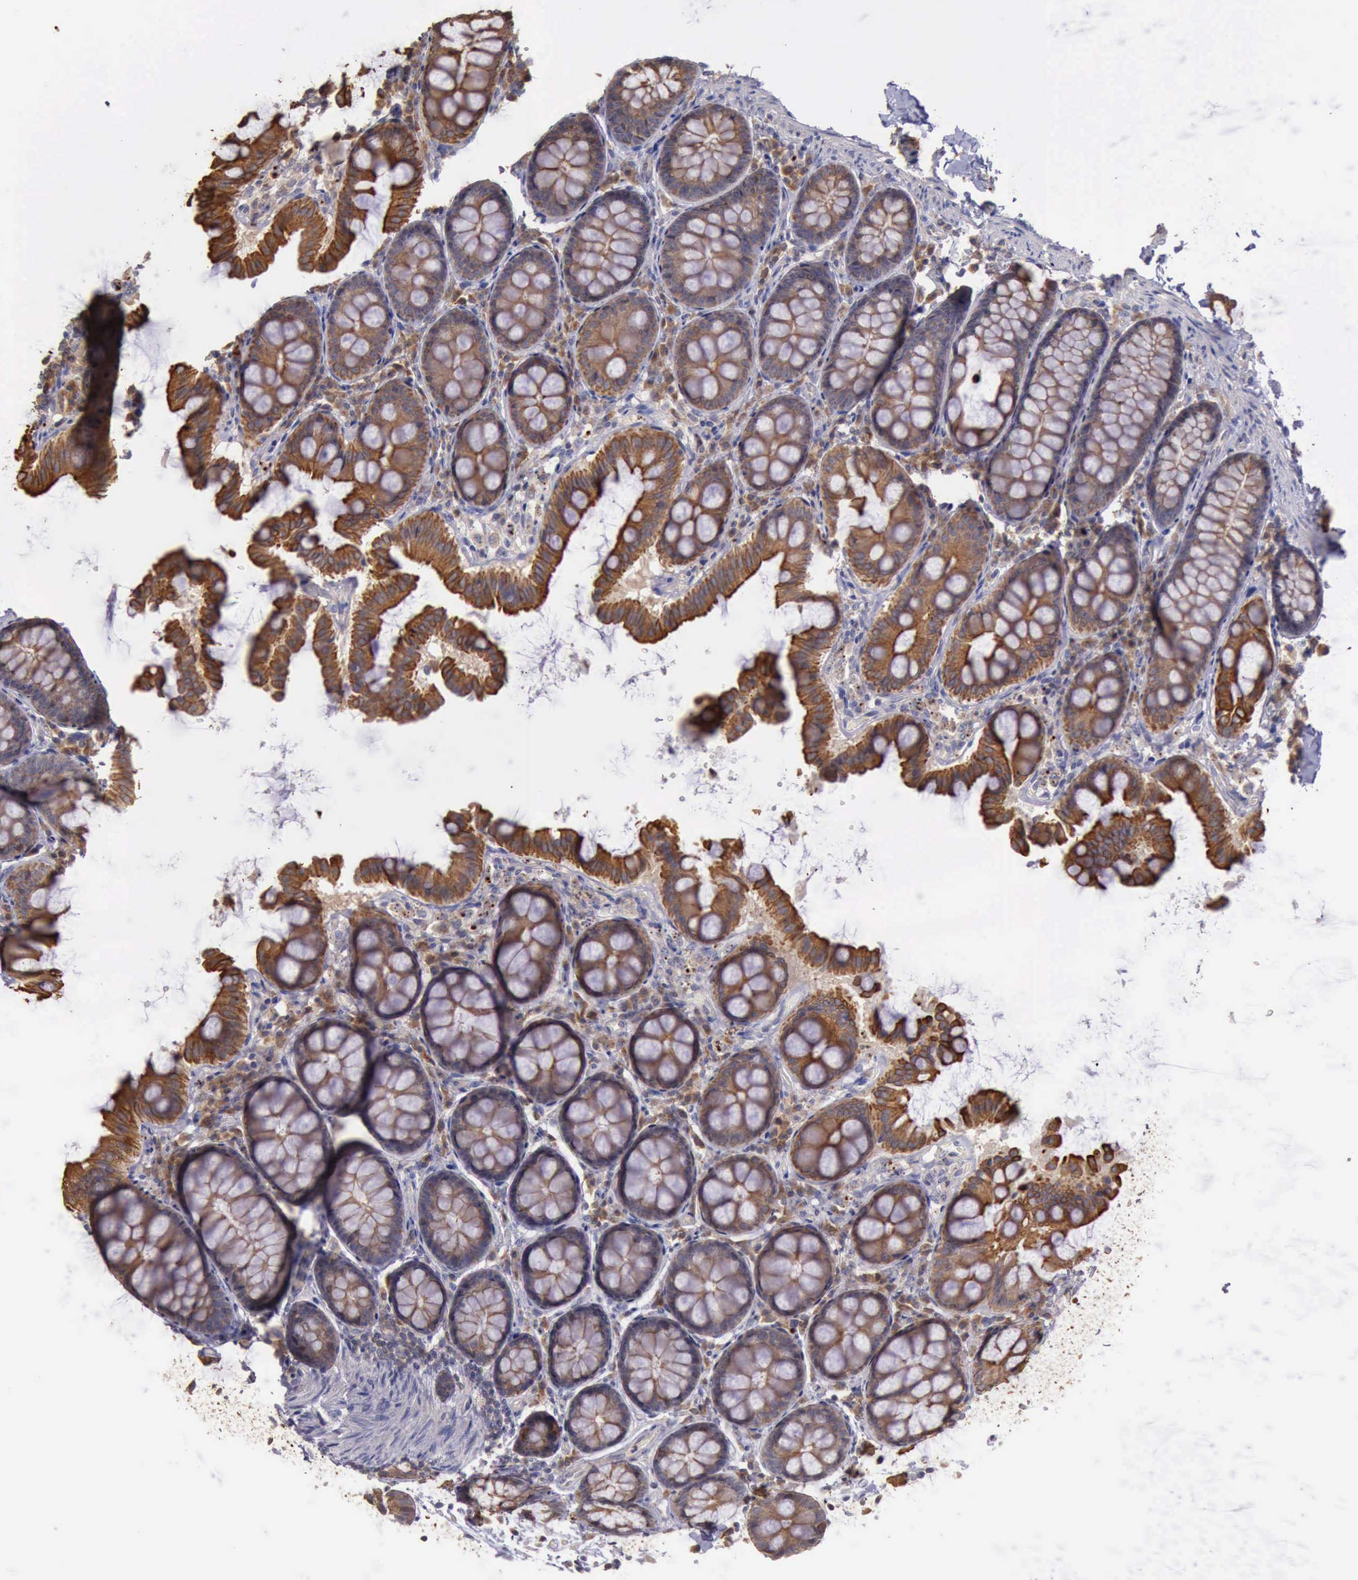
{"staining": {"intensity": "negative", "quantity": "none", "location": "none"}, "tissue": "colon", "cell_type": "Endothelial cells", "image_type": "normal", "snomed": [{"axis": "morphology", "description": "Normal tissue, NOS"}, {"axis": "topography", "description": "Colon"}], "caption": "This is an immunohistochemistry (IHC) micrograph of unremarkable colon. There is no staining in endothelial cells.", "gene": "RAB39B", "patient": {"sex": "female", "age": 61}}